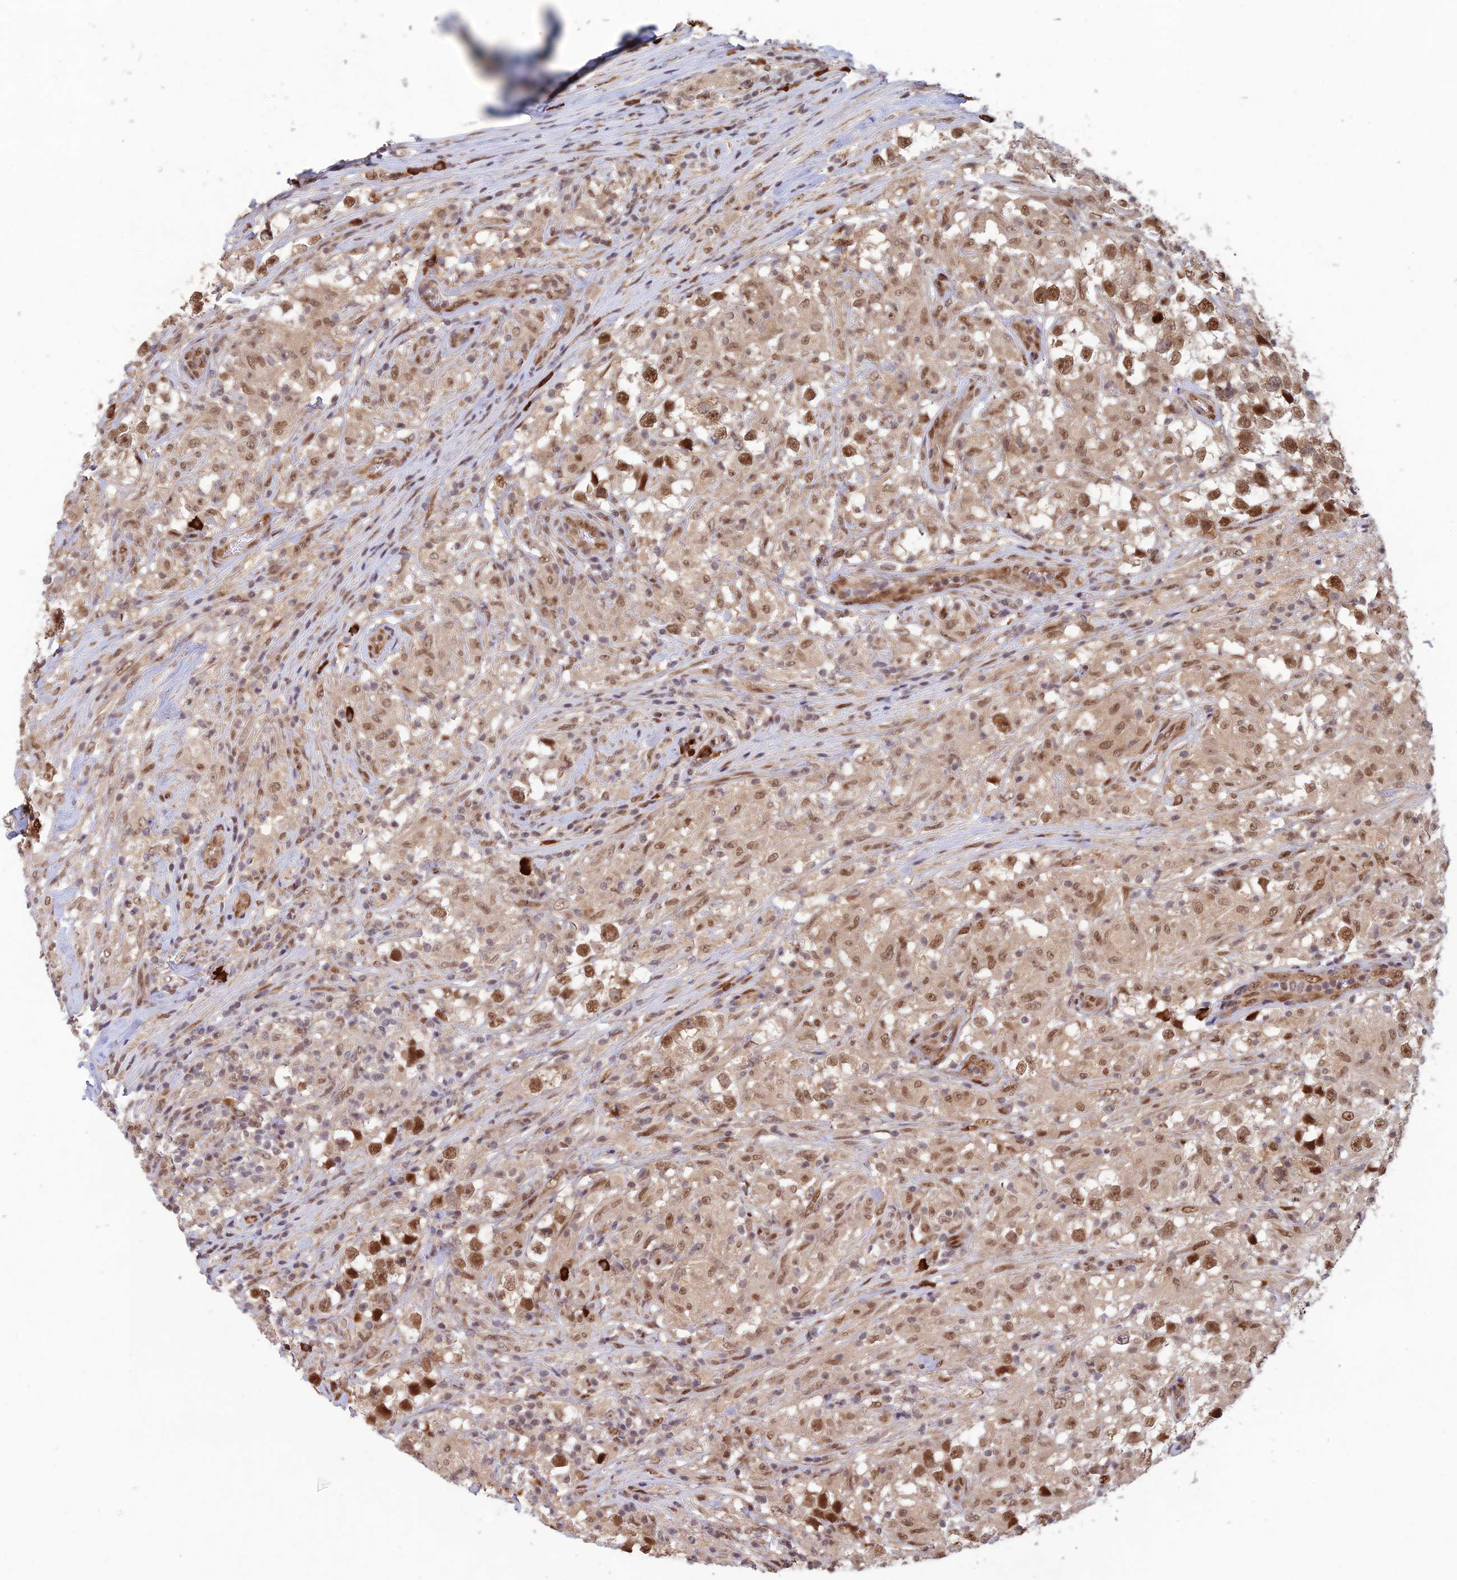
{"staining": {"intensity": "moderate", "quantity": ">75%", "location": "nuclear"}, "tissue": "testis cancer", "cell_type": "Tumor cells", "image_type": "cancer", "snomed": [{"axis": "morphology", "description": "Seminoma, NOS"}, {"axis": "topography", "description": "Testis"}], "caption": "Tumor cells reveal moderate nuclear positivity in about >75% of cells in testis cancer.", "gene": "ZNF565", "patient": {"sex": "male", "age": 46}}